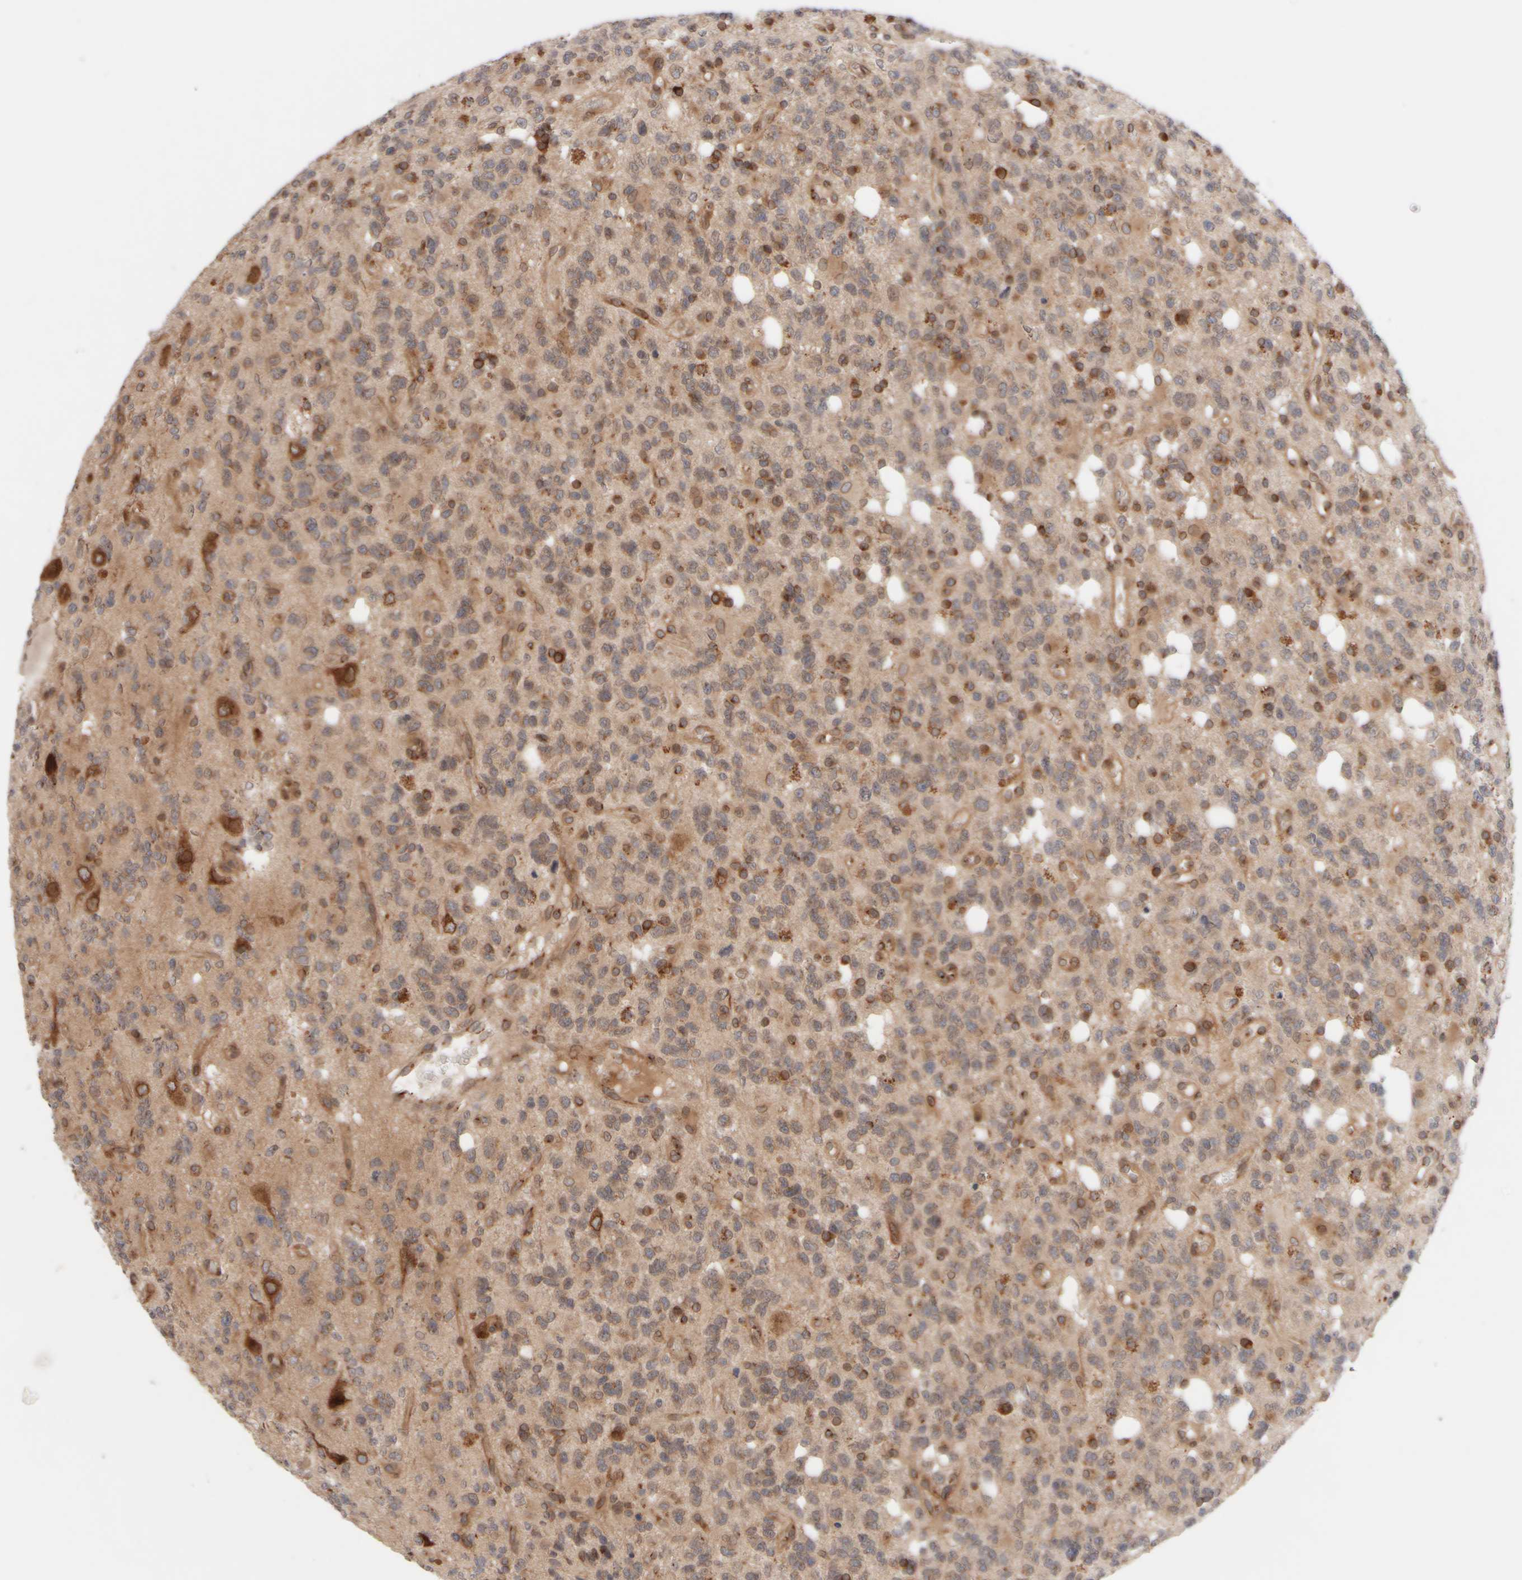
{"staining": {"intensity": "weak", "quantity": ">75%", "location": "cytoplasmic/membranous"}, "tissue": "glioma", "cell_type": "Tumor cells", "image_type": "cancer", "snomed": [{"axis": "morphology", "description": "Glioma, malignant, High grade"}, {"axis": "topography", "description": "Brain"}], "caption": "The image demonstrates a brown stain indicating the presence of a protein in the cytoplasmic/membranous of tumor cells in glioma. The staining was performed using DAB, with brown indicating positive protein expression. Nuclei are stained blue with hematoxylin.", "gene": "GCN1", "patient": {"sex": "female", "age": 62}}